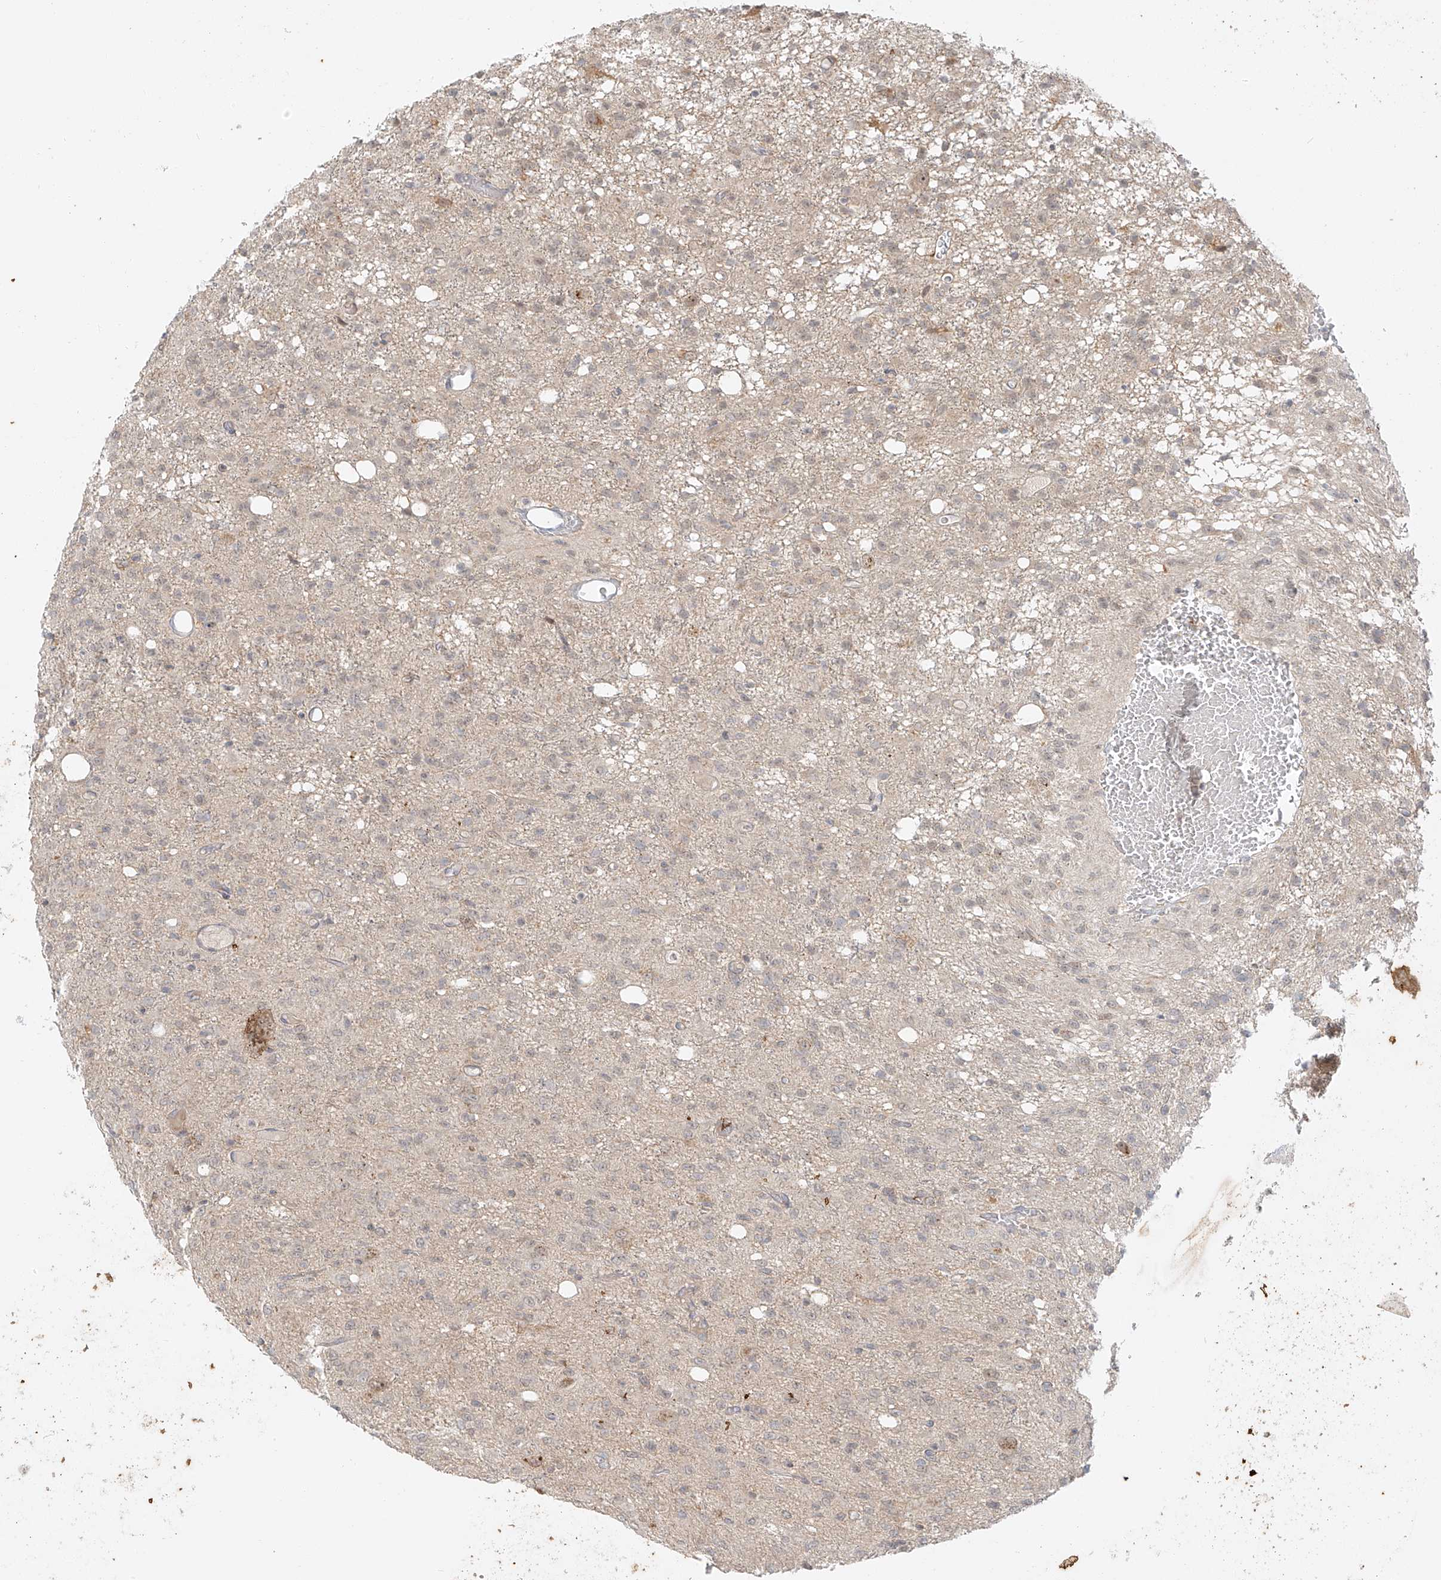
{"staining": {"intensity": "negative", "quantity": "none", "location": "none"}, "tissue": "glioma", "cell_type": "Tumor cells", "image_type": "cancer", "snomed": [{"axis": "morphology", "description": "Glioma, malignant, High grade"}, {"axis": "topography", "description": "Brain"}], "caption": "Immunohistochemistry image of glioma stained for a protein (brown), which displays no staining in tumor cells.", "gene": "MIPEP", "patient": {"sex": "female", "age": 59}}